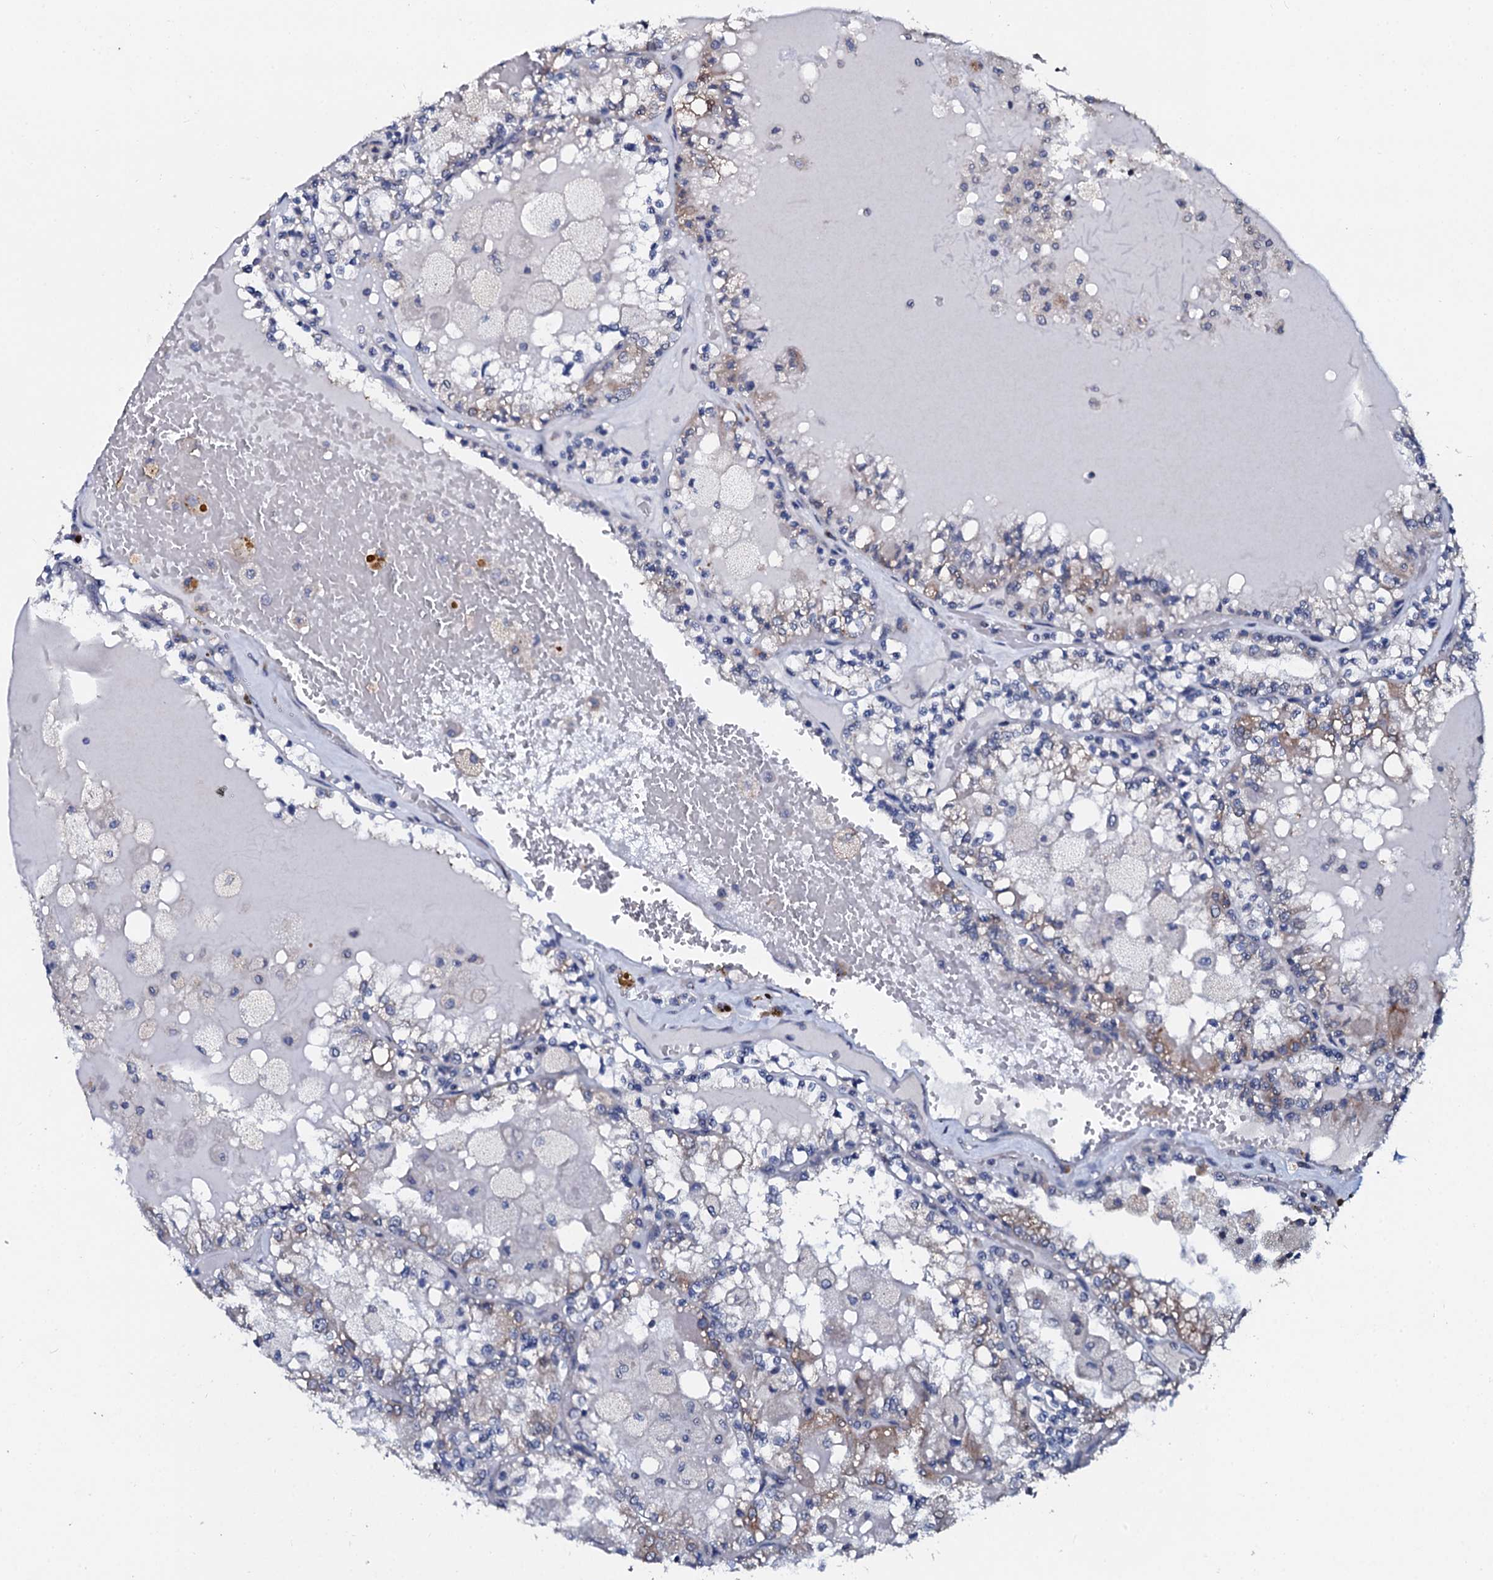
{"staining": {"intensity": "weak", "quantity": "25%-75%", "location": "cytoplasmic/membranous"}, "tissue": "renal cancer", "cell_type": "Tumor cells", "image_type": "cancer", "snomed": [{"axis": "morphology", "description": "Adenocarcinoma, NOS"}, {"axis": "topography", "description": "Kidney"}], "caption": "High-power microscopy captured an IHC micrograph of adenocarcinoma (renal), revealing weak cytoplasmic/membranous expression in about 25%-75% of tumor cells. Nuclei are stained in blue.", "gene": "SLC37A4", "patient": {"sex": "female", "age": 56}}